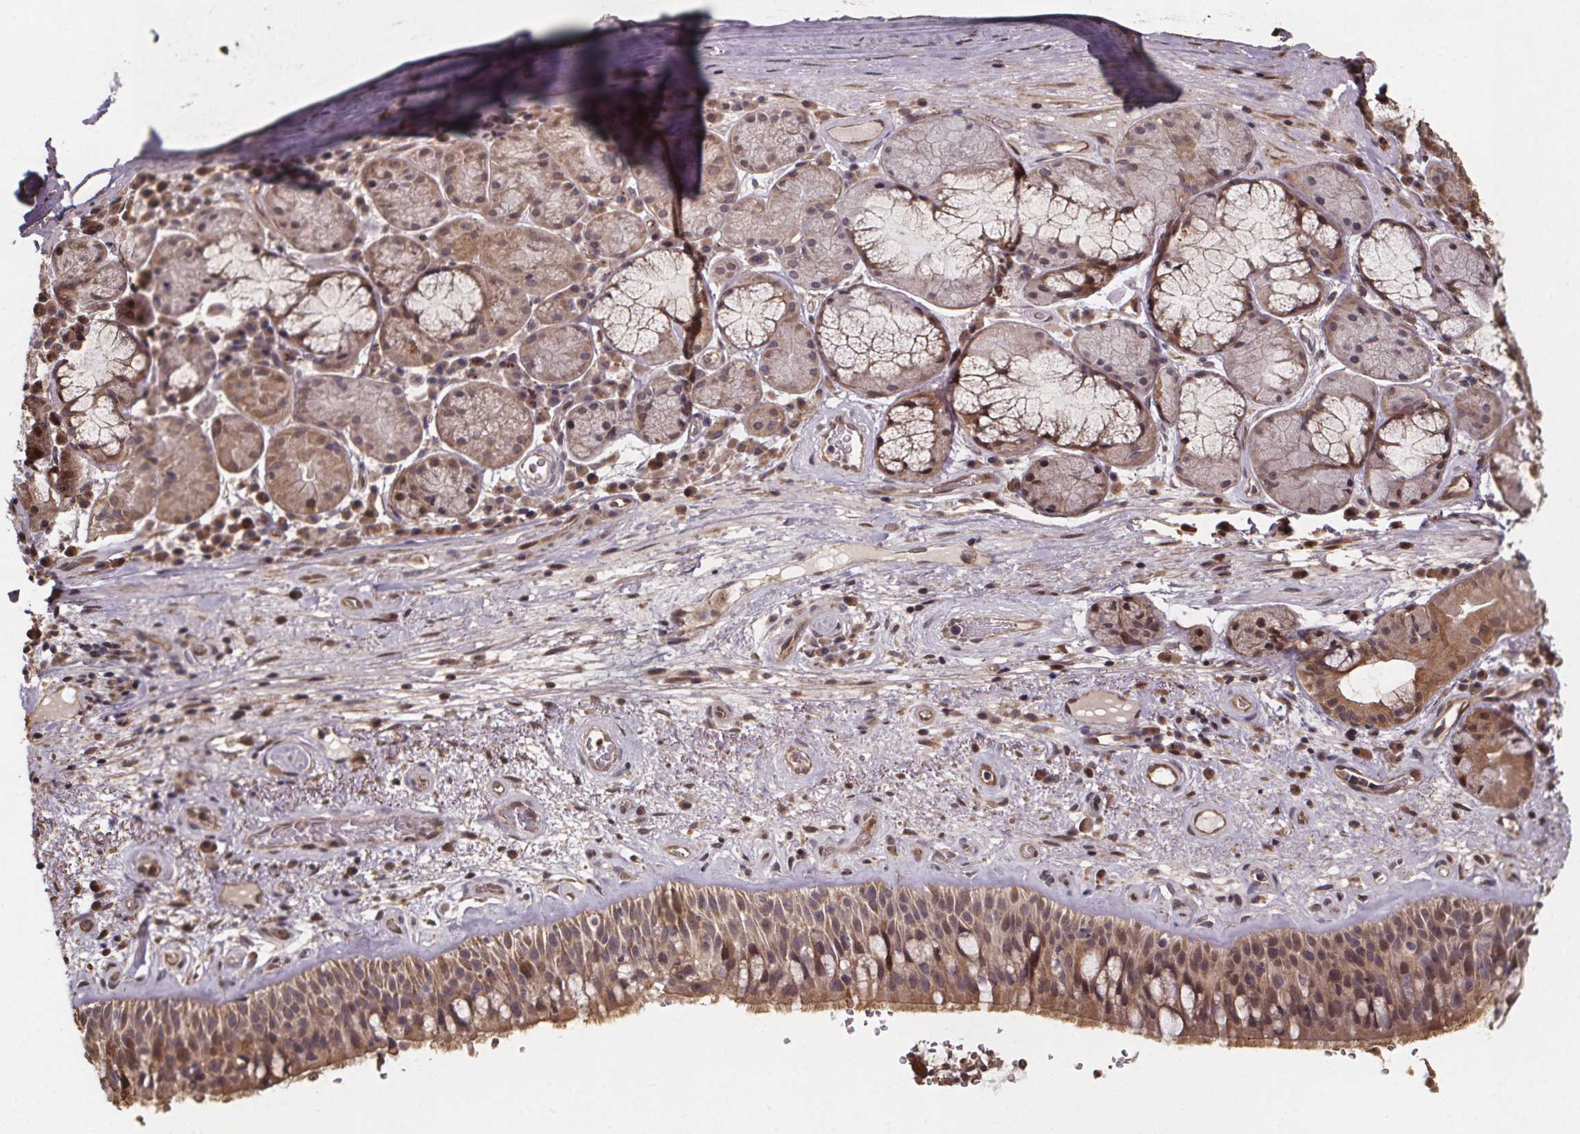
{"staining": {"intensity": "moderate", "quantity": ">75%", "location": "cytoplasmic/membranous"}, "tissue": "bronchus", "cell_type": "Respiratory epithelial cells", "image_type": "normal", "snomed": [{"axis": "morphology", "description": "Normal tissue, NOS"}, {"axis": "topography", "description": "Bronchus"}], "caption": "Immunohistochemical staining of normal bronchus shows >75% levels of moderate cytoplasmic/membranous protein staining in about >75% of respiratory epithelial cells. The staining is performed using DAB (3,3'-diaminobenzidine) brown chromogen to label protein expression. The nuclei are counter-stained blue using hematoxylin.", "gene": "ZNF879", "patient": {"sex": "male", "age": 48}}